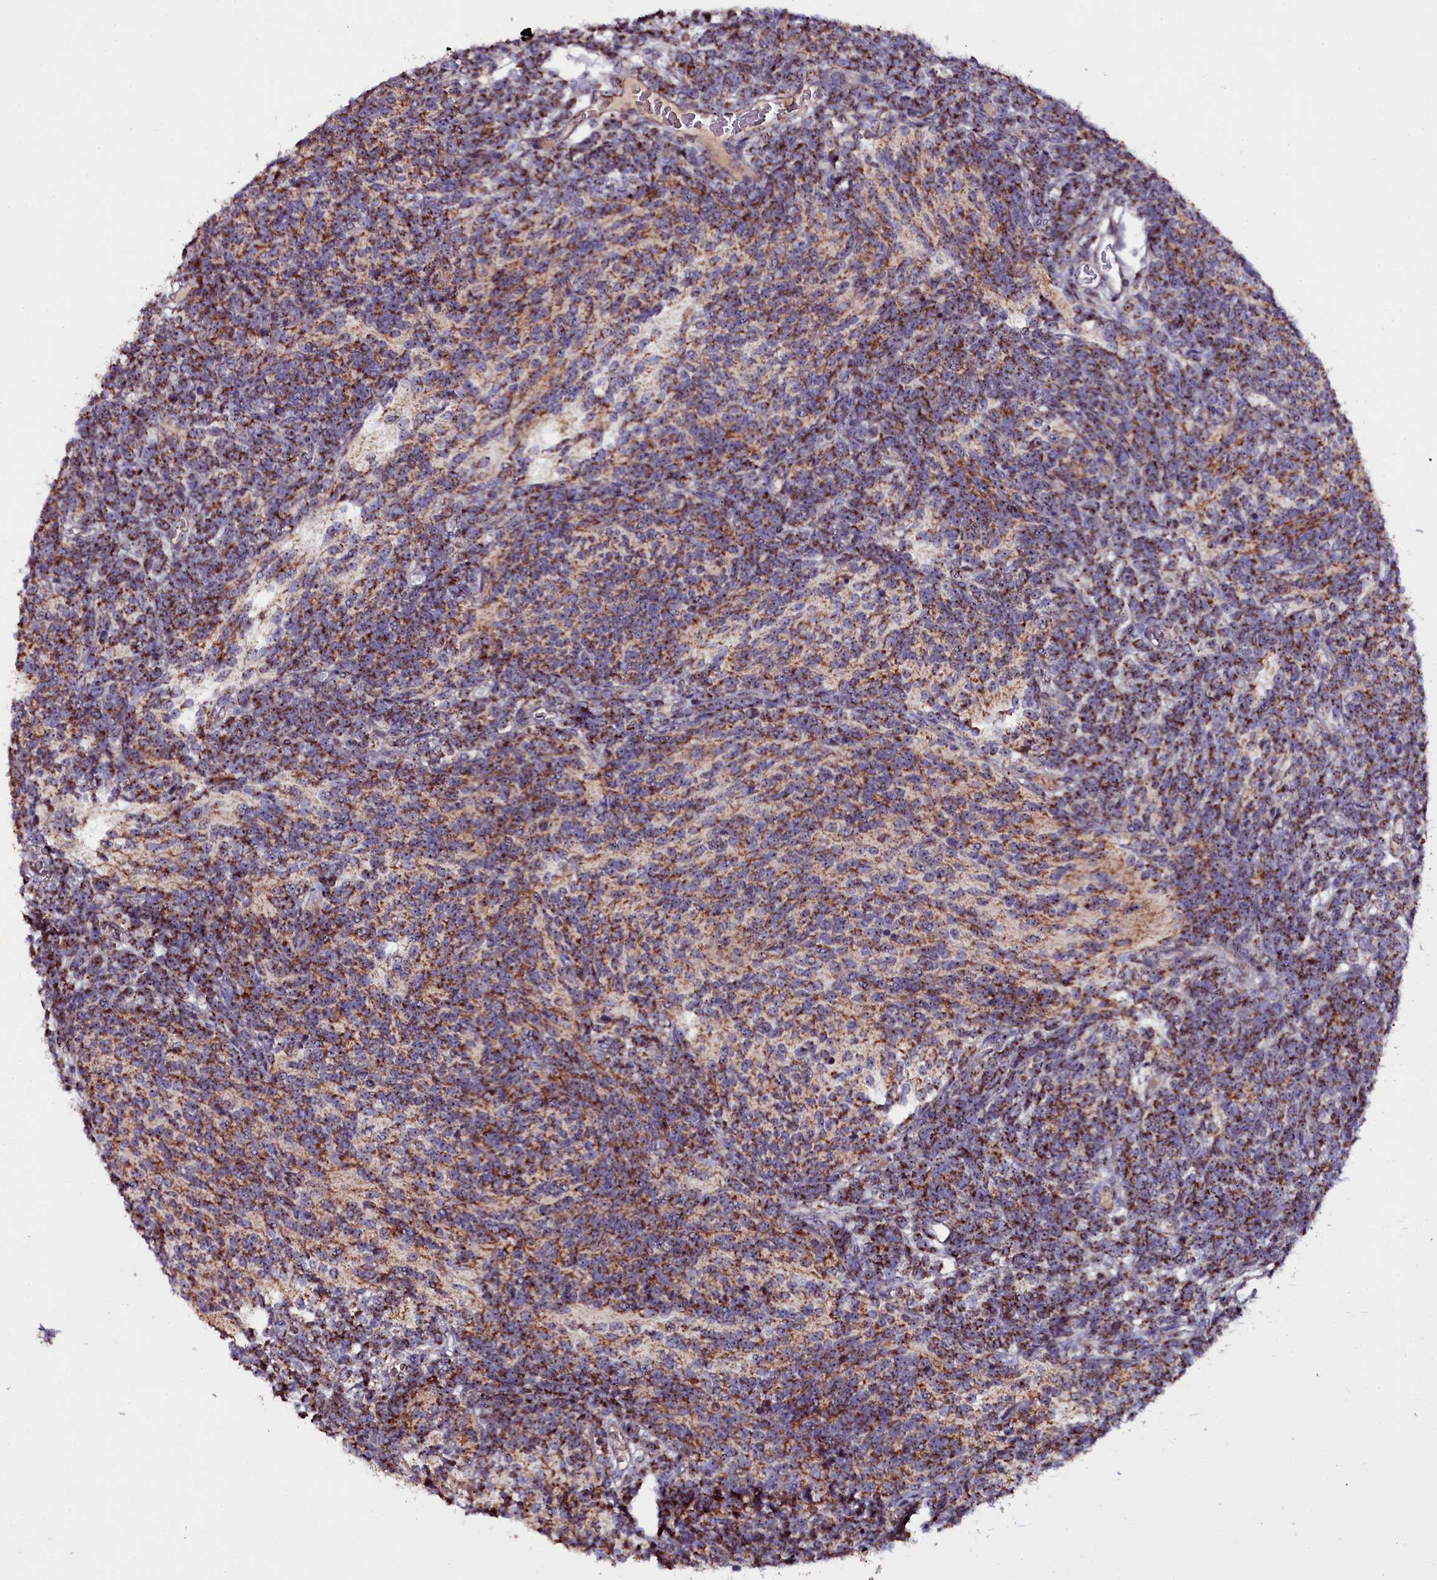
{"staining": {"intensity": "strong", "quantity": ">75%", "location": "cytoplasmic/membranous"}, "tissue": "glioma", "cell_type": "Tumor cells", "image_type": "cancer", "snomed": [{"axis": "morphology", "description": "Glioma, malignant, Low grade"}, {"axis": "topography", "description": "Brain"}], "caption": "Immunohistochemistry (IHC) (DAB) staining of human glioma exhibits strong cytoplasmic/membranous protein expression in approximately >75% of tumor cells.", "gene": "NAA80", "patient": {"sex": "female", "age": 1}}